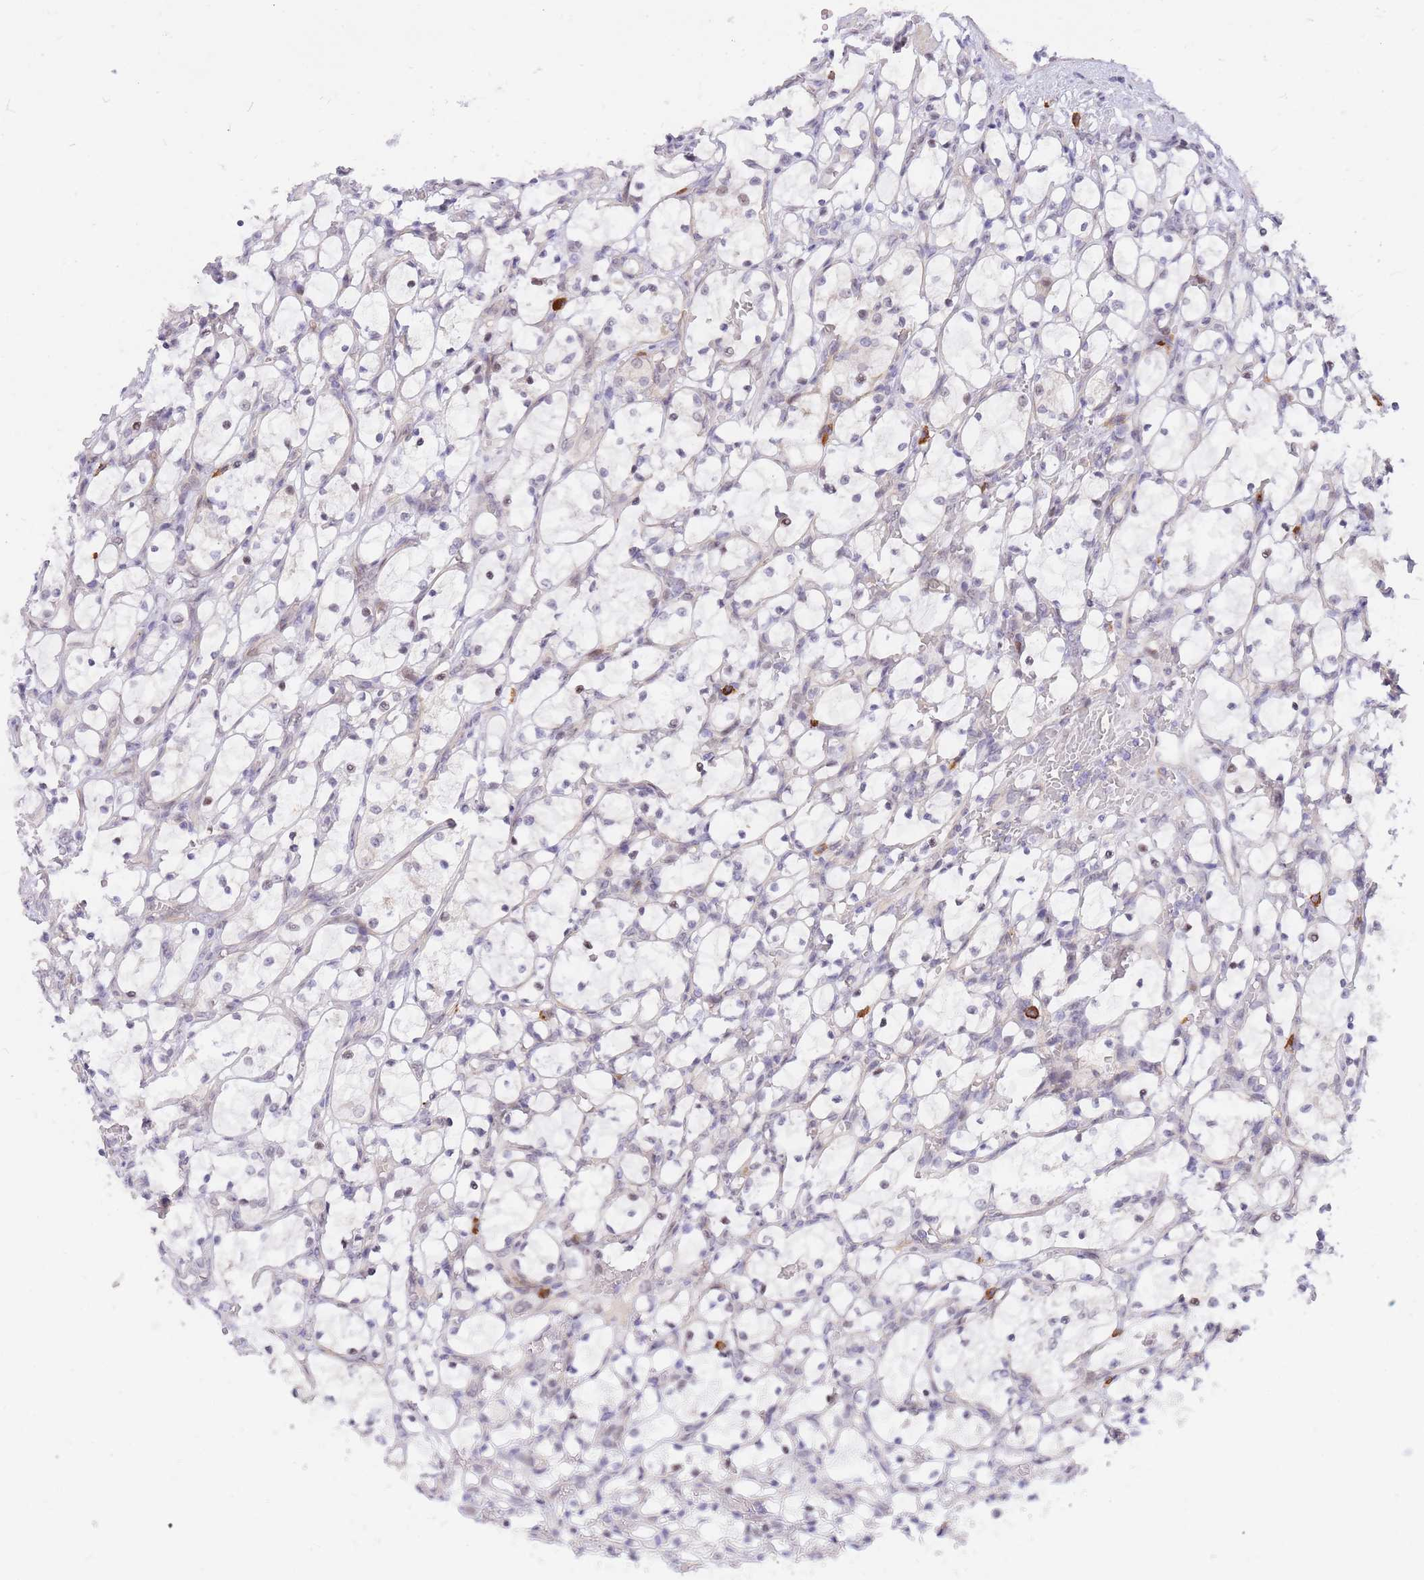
{"staining": {"intensity": "negative", "quantity": "none", "location": "none"}, "tissue": "renal cancer", "cell_type": "Tumor cells", "image_type": "cancer", "snomed": [{"axis": "morphology", "description": "Adenocarcinoma, NOS"}, {"axis": "topography", "description": "Kidney"}], "caption": "A high-resolution histopathology image shows IHC staining of renal adenocarcinoma, which shows no significant positivity in tumor cells.", "gene": "TLE2", "patient": {"sex": "female", "age": 69}}